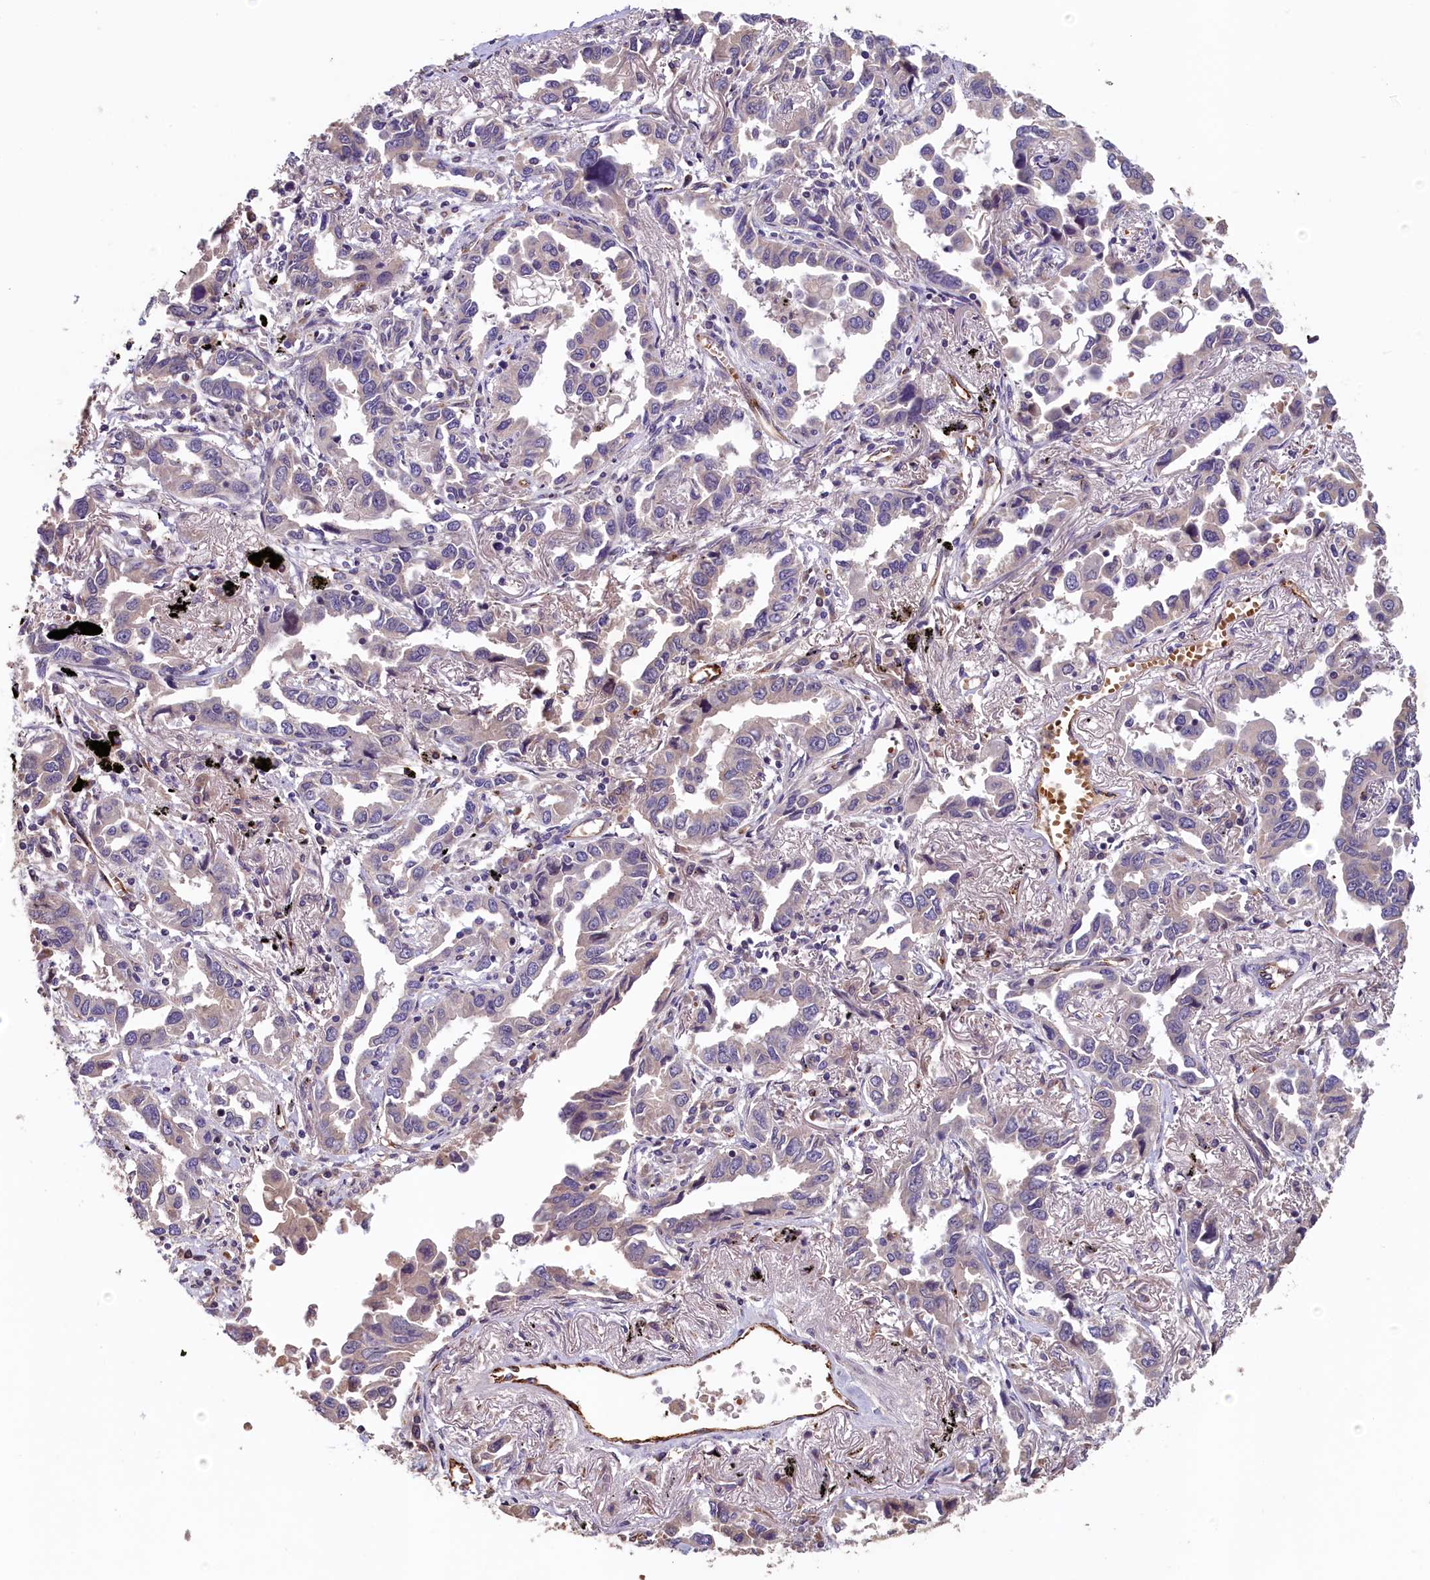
{"staining": {"intensity": "negative", "quantity": "none", "location": "none"}, "tissue": "lung cancer", "cell_type": "Tumor cells", "image_type": "cancer", "snomed": [{"axis": "morphology", "description": "Adenocarcinoma, NOS"}, {"axis": "topography", "description": "Lung"}], "caption": "Tumor cells show no significant staining in lung adenocarcinoma. The staining was performed using DAB (3,3'-diaminobenzidine) to visualize the protein expression in brown, while the nuclei were stained in blue with hematoxylin (Magnification: 20x).", "gene": "ACSBG1", "patient": {"sex": "male", "age": 67}}